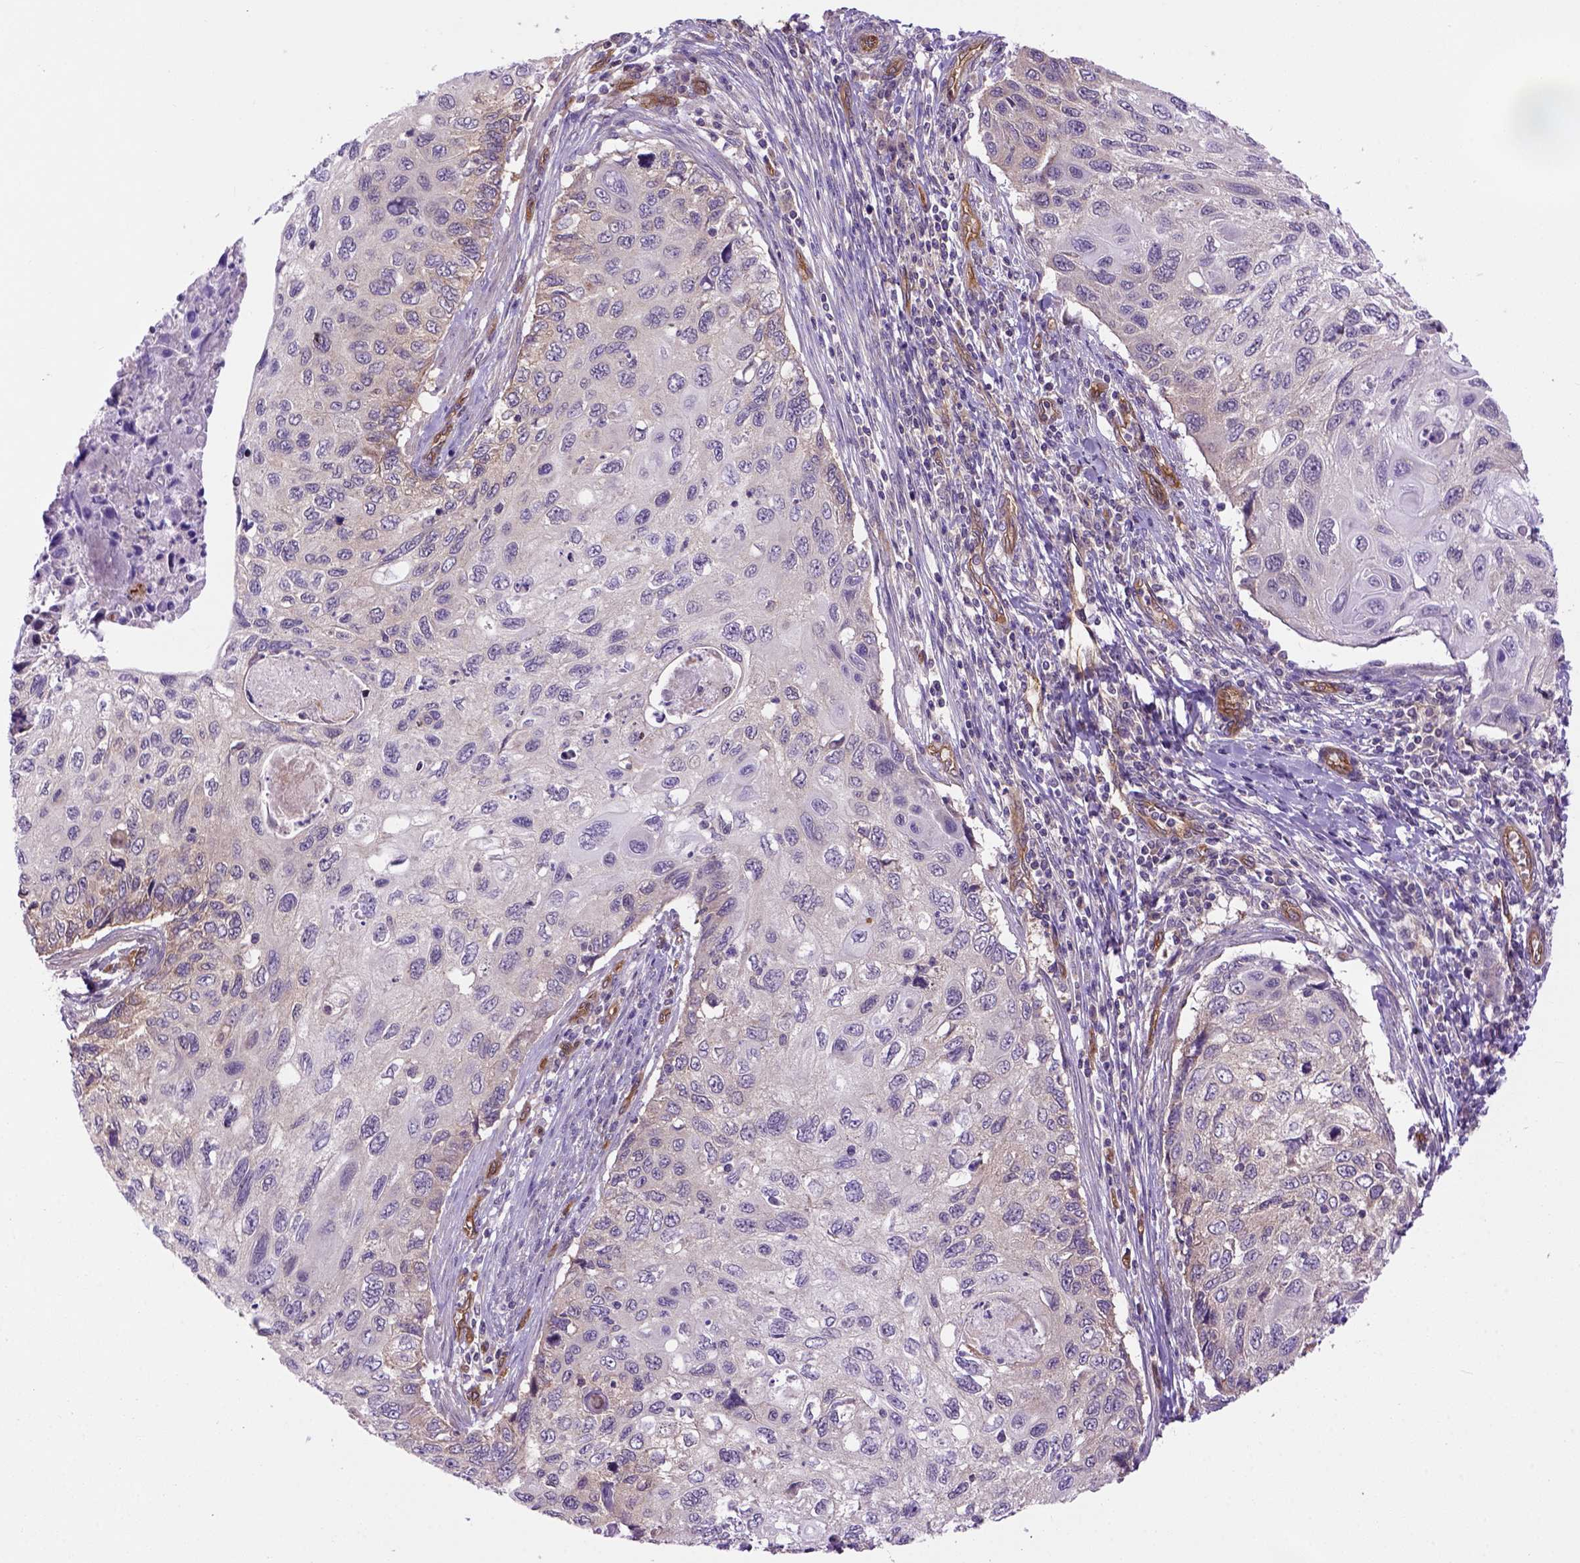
{"staining": {"intensity": "negative", "quantity": "none", "location": "none"}, "tissue": "cervical cancer", "cell_type": "Tumor cells", "image_type": "cancer", "snomed": [{"axis": "morphology", "description": "Squamous cell carcinoma, NOS"}, {"axis": "topography", "description": "Cervix"}], "caption": "Tumor cells are negative for brown protein staining in squamous cell carcinoma (cervical).", "gene": "CASKIN2", "patient": {"sex": "female", "age": 70}}